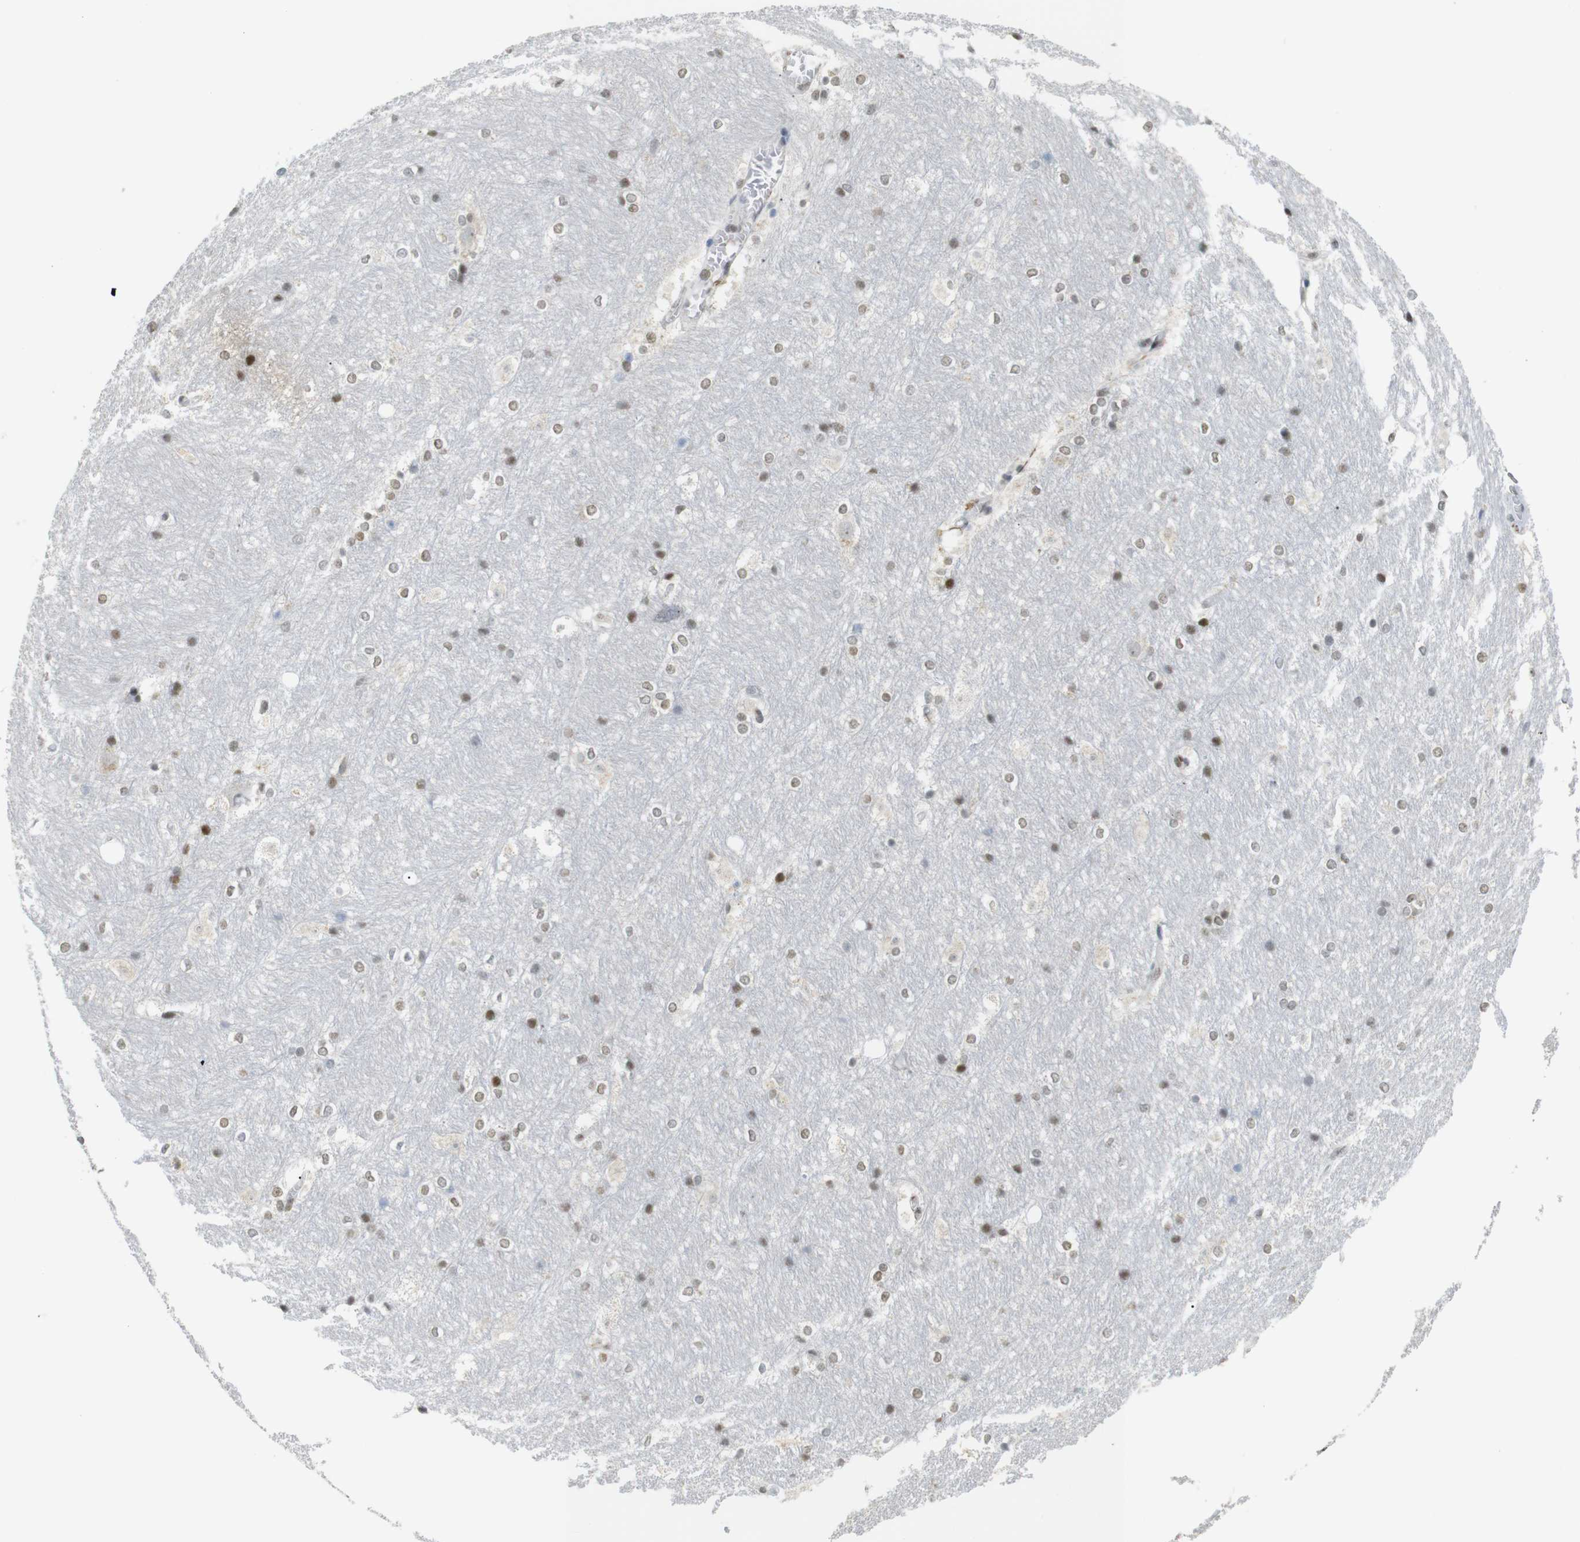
{"staining": {"intensity": "moderate", "quantity": ">75%", "location": "nuclear"}, "tissue": "hippocampus", "cell_type": "Glial cells", "image_type": "normal", "snomed": [{"axis": "morphology", "description": "Normal tissue, NOS"}, {"axis": "topography", "description": "Hippocampus"}], "caption": "A medium amount of moderate nuclear positivity is identified in approximately >75% of glial cells in normal hippocampus.", "gene": "RIOX2", "patient": {"sex": "female", "age": 19}}